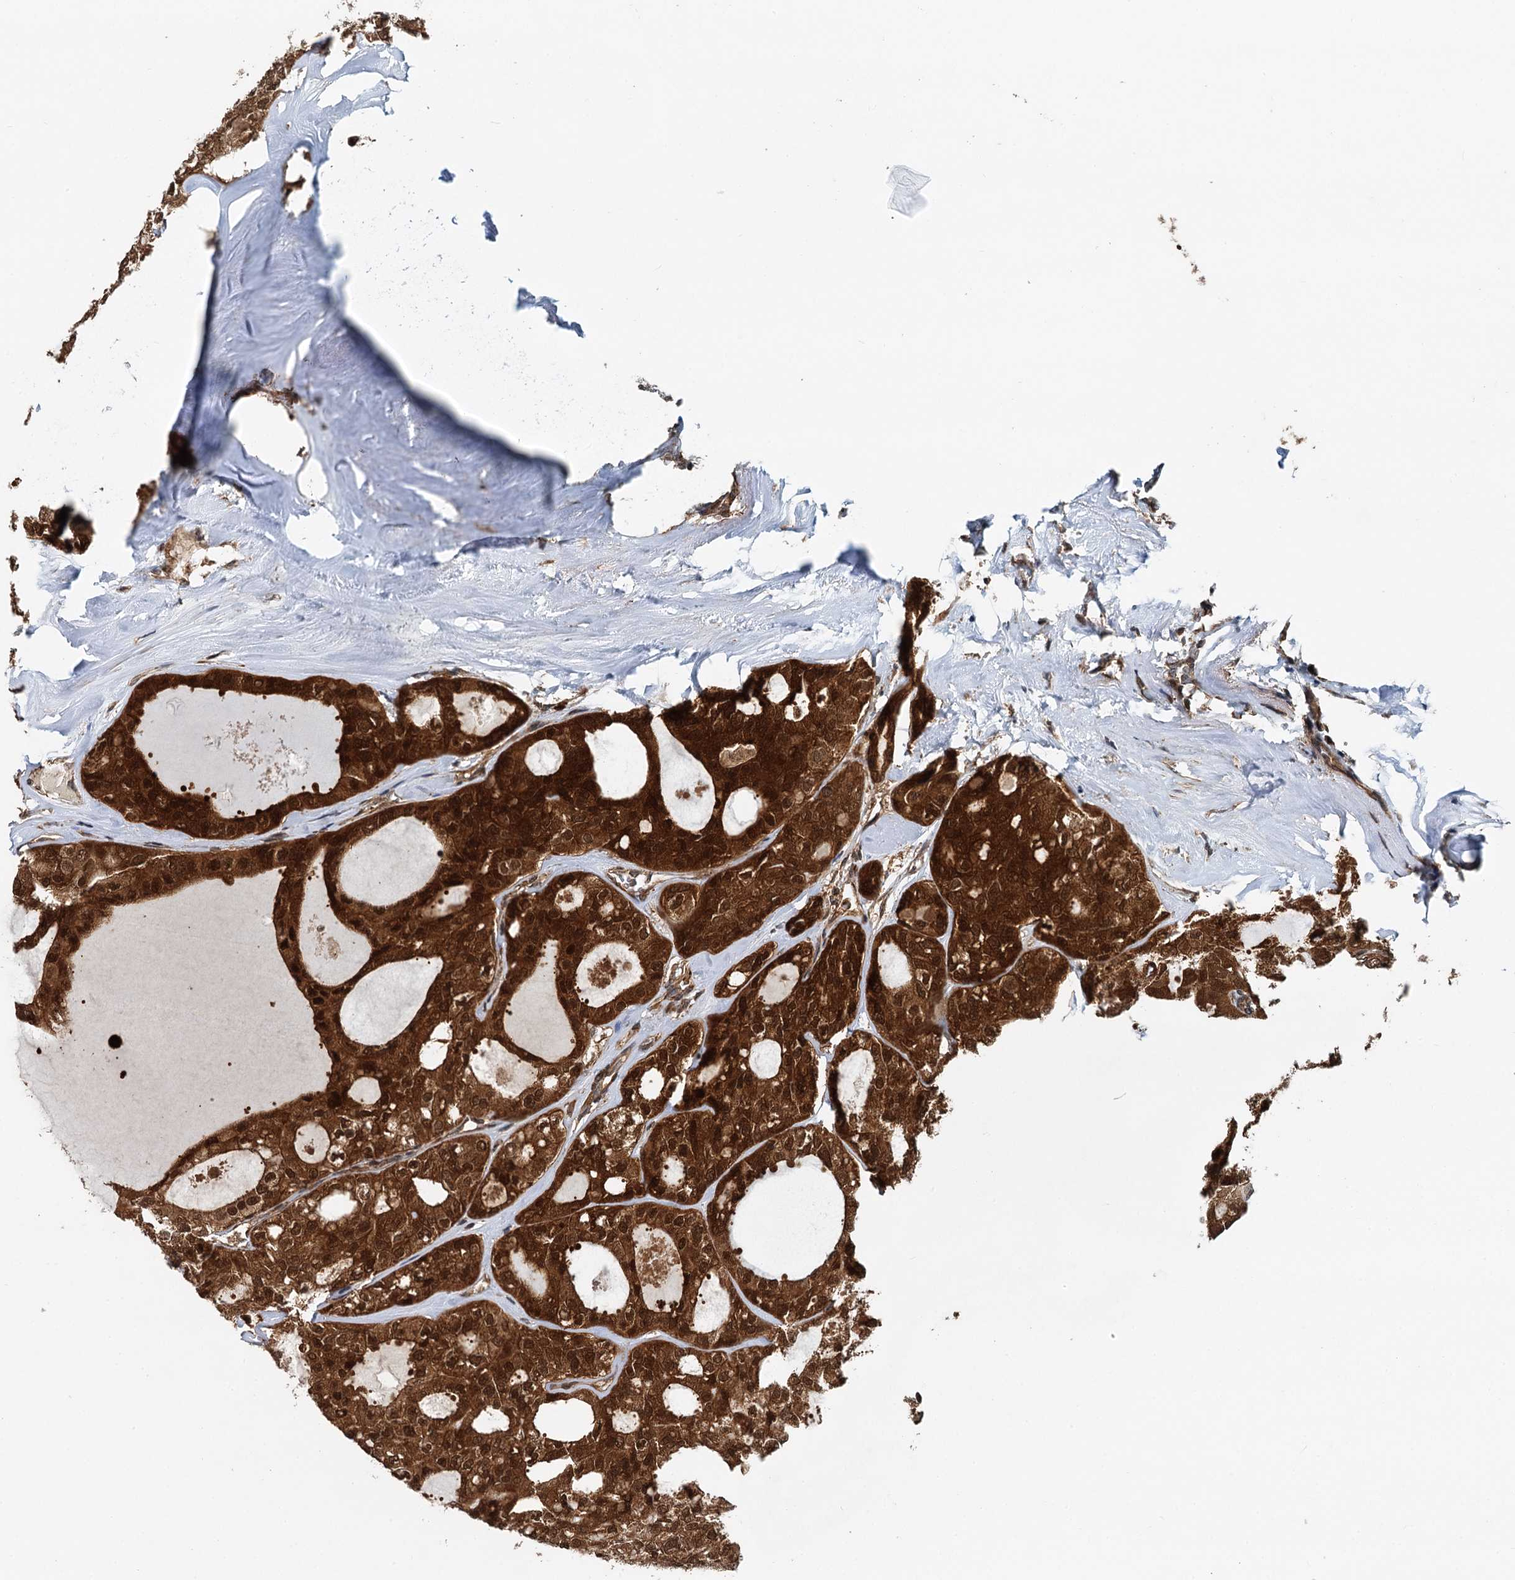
{"staining": {"intensity": "strong", "quantity": ">75%", "location": "cytoplasmic/membranous,nuclear"}, "tissue": "thyroid cancer", "cell_type": "Tumor cells", "image_type": "cancer", "snomed": [{"axis": "morphology", "description": "Follicular adenoma carcinoma, NOS"}, {"axis": "topography", "description": "Thyroid gland"}], "caption": "The histopathology image exhibits staining of follicular adenoma carcinoma (thyroid), revealing strong cytoplasmic/membranous and nuclear protein staining (brown color) within tumor cells. (DAB IHC with brightfield microscopy, high magnification).", "gene": "STUB1", "patient": {"sex": "male", "age": 75}}